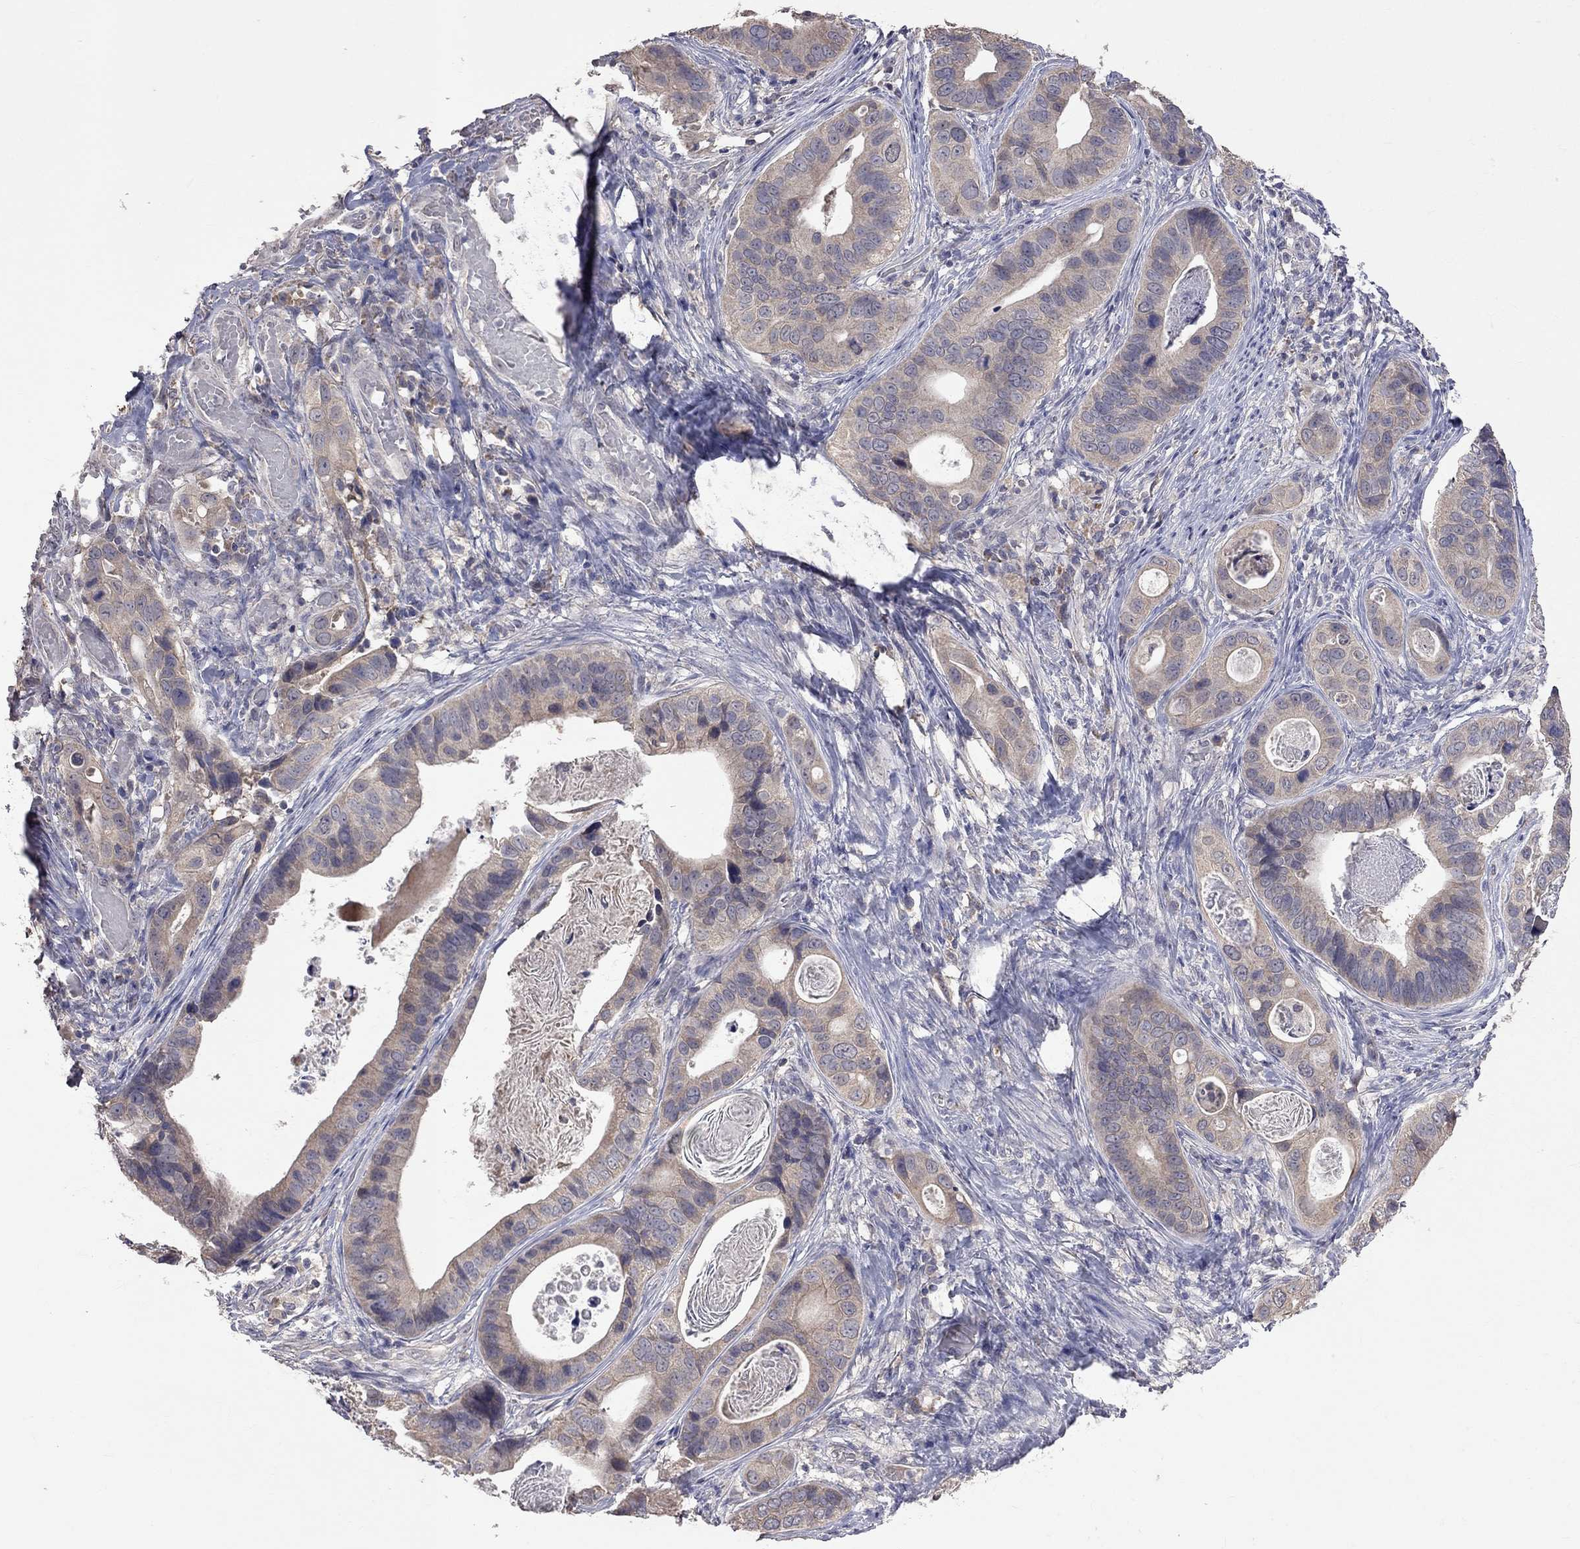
{"staining": {"intensity": "weak", "quantity": ">75%", "location": "cytoplasmic/membranous"}, "tissue": "stomach cancer", "cell_type": "Tumor cells", "image_type": "cancer", "snomed": [{"axis": "morphology", "description": "Adenocarcinoma, NOS"}, {"axis": "topography", "description": "Stomach"}], "caption": "High-power microscopy captured an immunohistochemistry (IHC) photomicrograph of stomach cancer (adenocarcinoma), revealing weak cytoplasmic/membranous staining in about >75% of tumor cells. Nuclei are stained in blue.", "gene": "HTR6", "patient": {"sex": "male", "age": 84}}